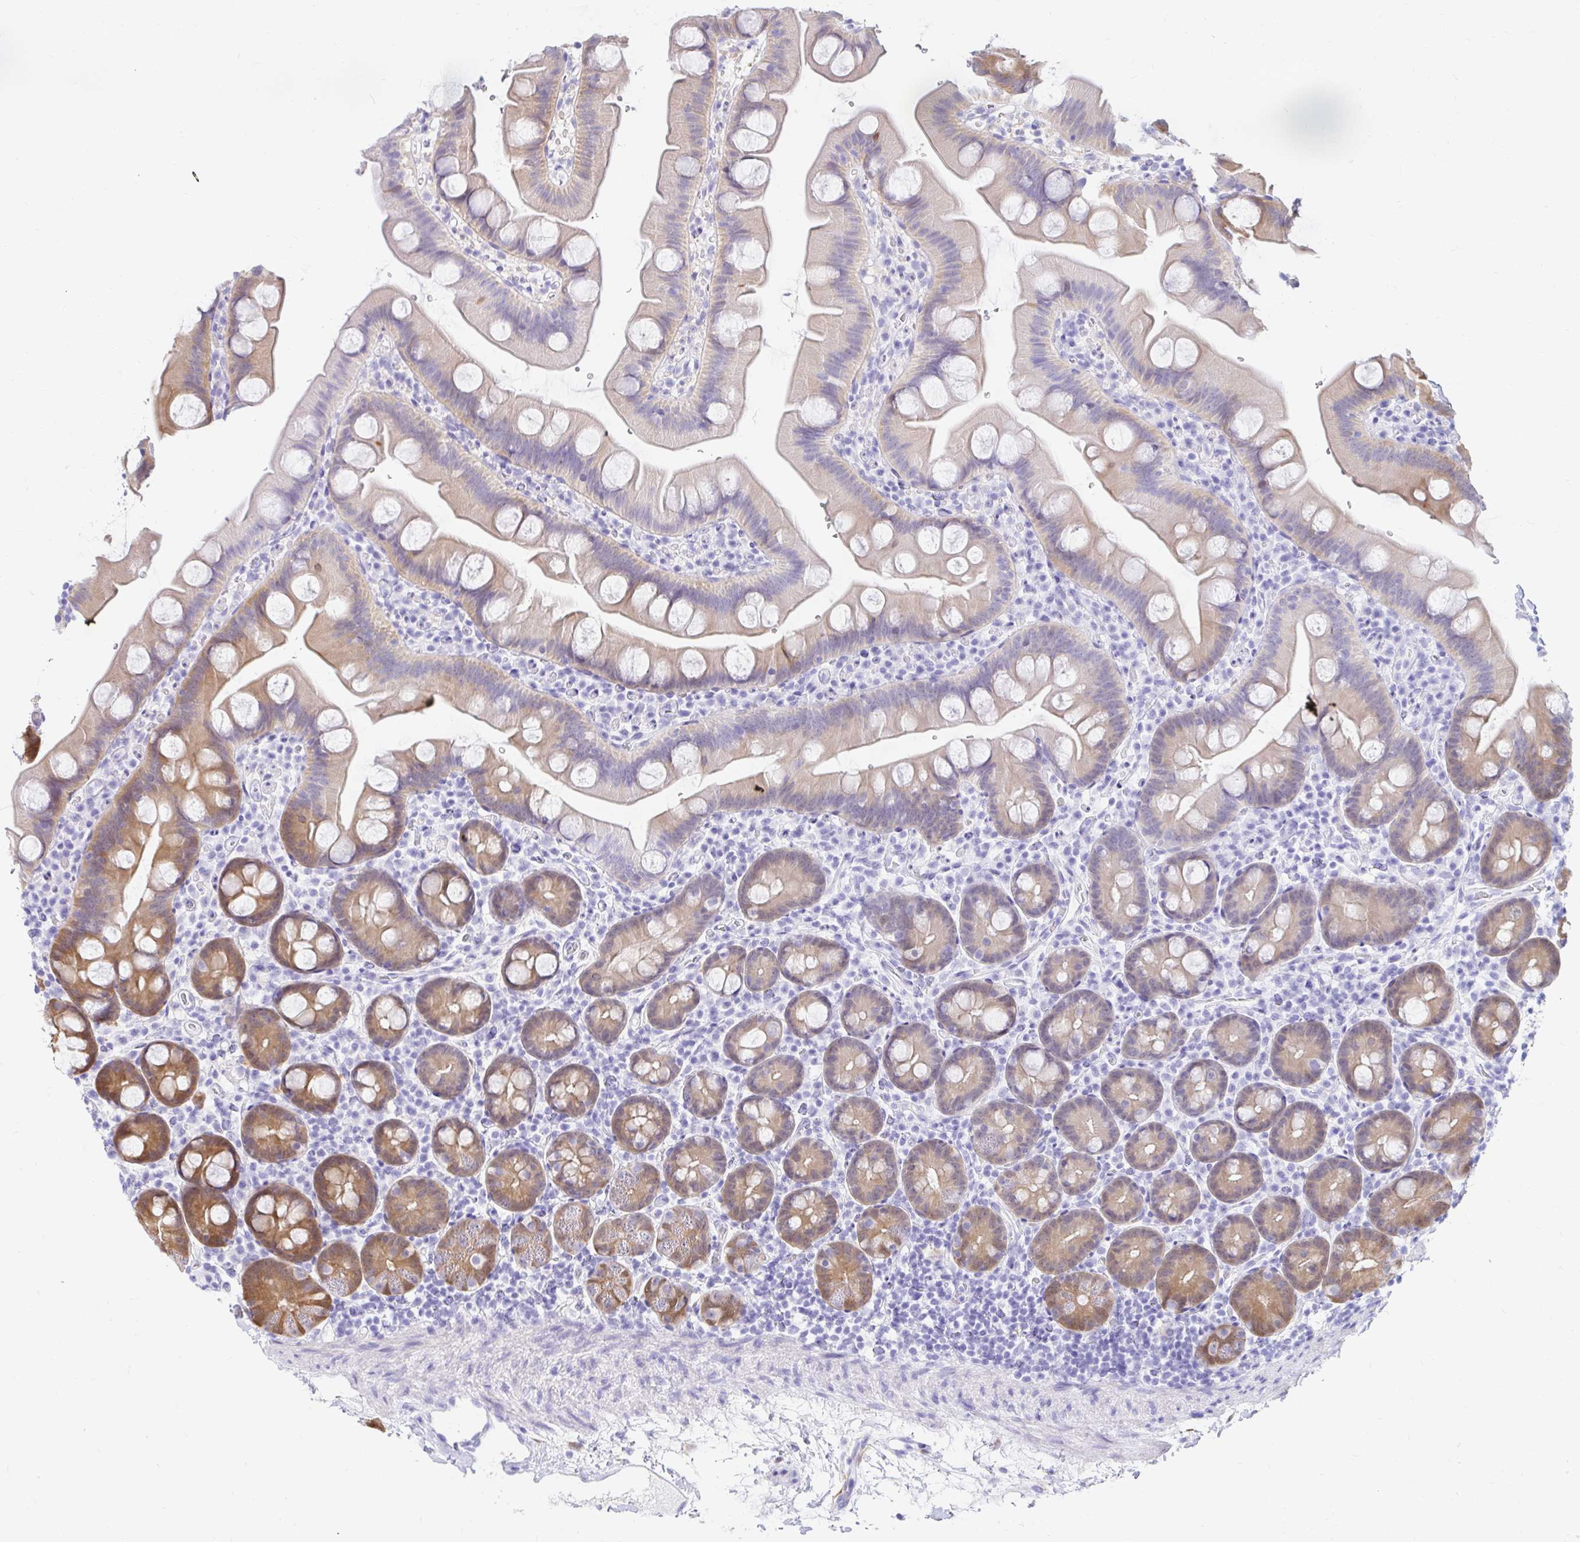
{"staining": {"intensity": "moderate", "quantity": "25%-75%", "location": "cytoplasmic/membranous"}, "tissue": "small intestine", "cell_type": "Glandular cells", "image_type": "normal", "snomed": [{"axis": "morphology", "description": "Normal tissue, NOS"}, {"axis": "topography", "description": "Small intestine"}], "caption": "Protein positivity by immunohistochemistry shows moderate cytoplasmic/membranous positivity in approximately 25%-75% of glandular cells in normal small intestine.", "gene": "PPP1R1B", "patient": {"sex": "female", "age": 68}}